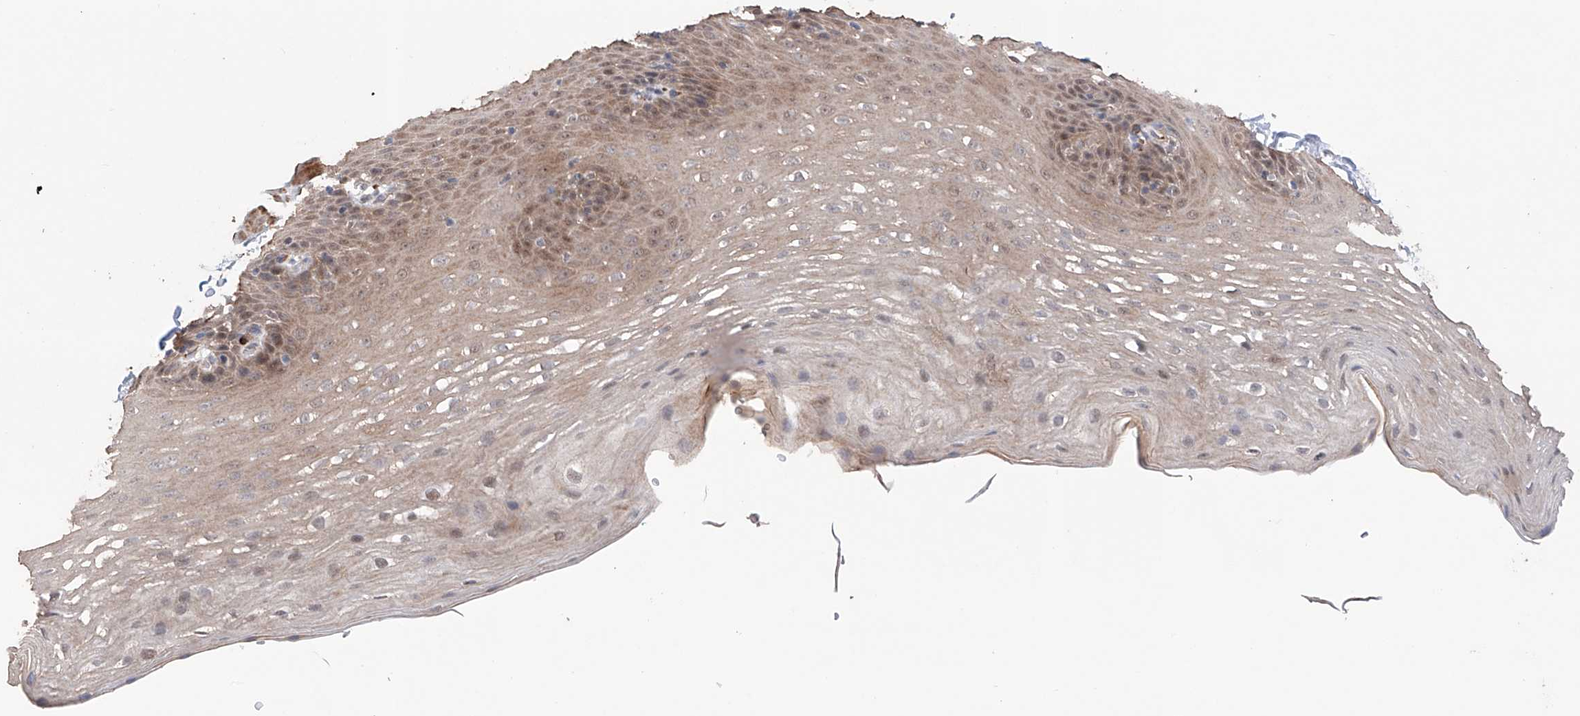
{"staining": {"intensity": "weak", "quantity": "25%-75%", "location": "cytoplasmic/membranous,nuclear"}, "tissue": "esophagus", "cell_type": "Squamous epithelial cells", "image_type": "normal", "snomed": [{"axis": "morphology", "description": "Normal tissue, NOS"}, {"axis": "topography", "description": "Esophagus"}], "caption": "Esophagus stained with immunohistochemistry reveals weak cytoplasmic/membranous,nuclear positivity in approximately 25%-75% of squamous epithelial cells.", "gene": "AFG1L", "patient": {"sex": "female", "age": 66}}